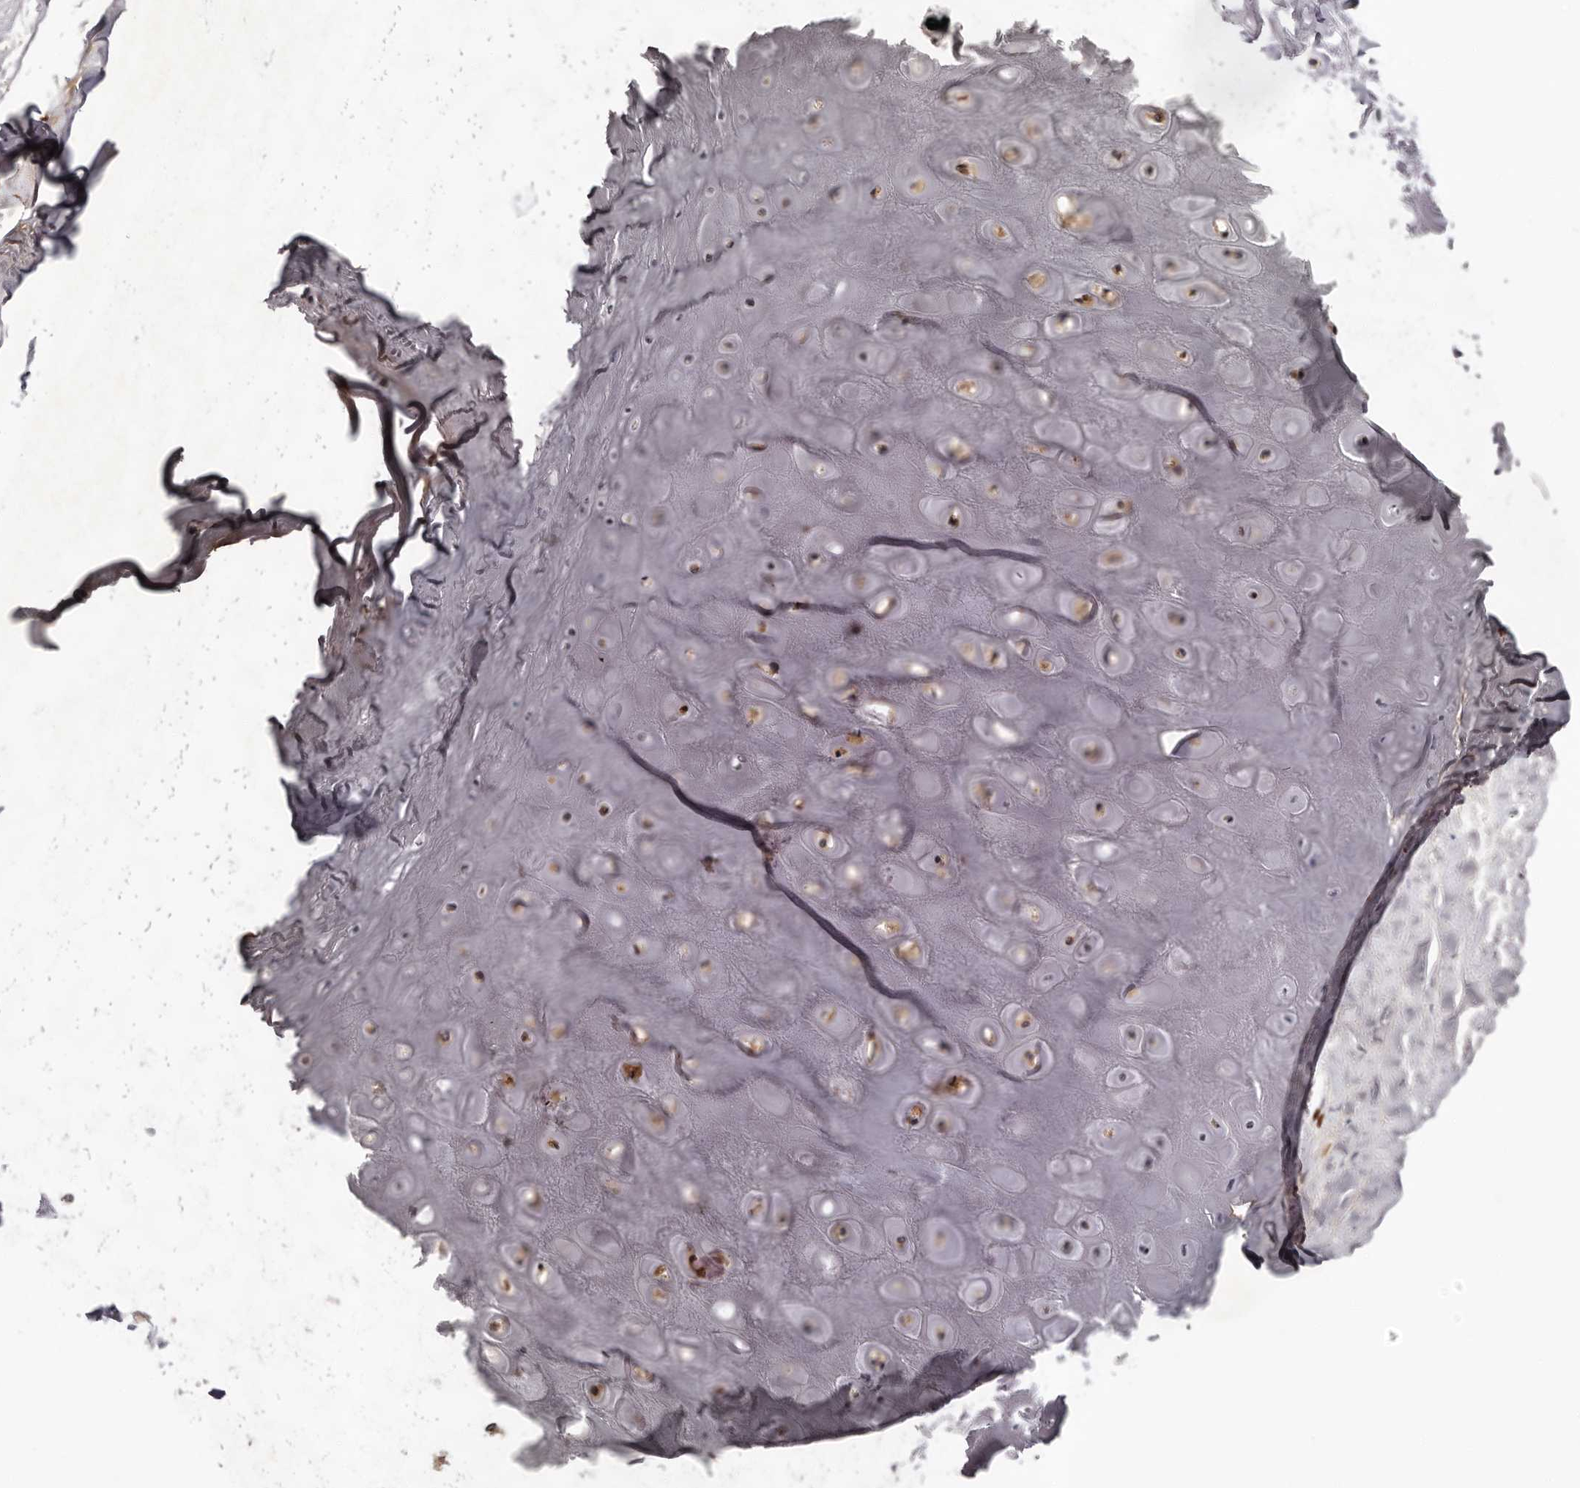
{"staining": {"intensity": "negative", "quantity": "none", "location": "none"}, "tissue": "adipose tissue", "cell_type": "Adipocytes", "image_type": "normal", "snomed": [{"axis": "morphology", "description": "Normal tissue, NOS"}, {"axis": "morphology", "description": "Basal cell carcinoma"}, {"axis": "topography", "description": "Skin"}], "caption": "The histopathology image reveals no staining of adipocytes in normal adipose tissue.", "gene": "MED8", "patient": {"sex": "female", "age": 89}}